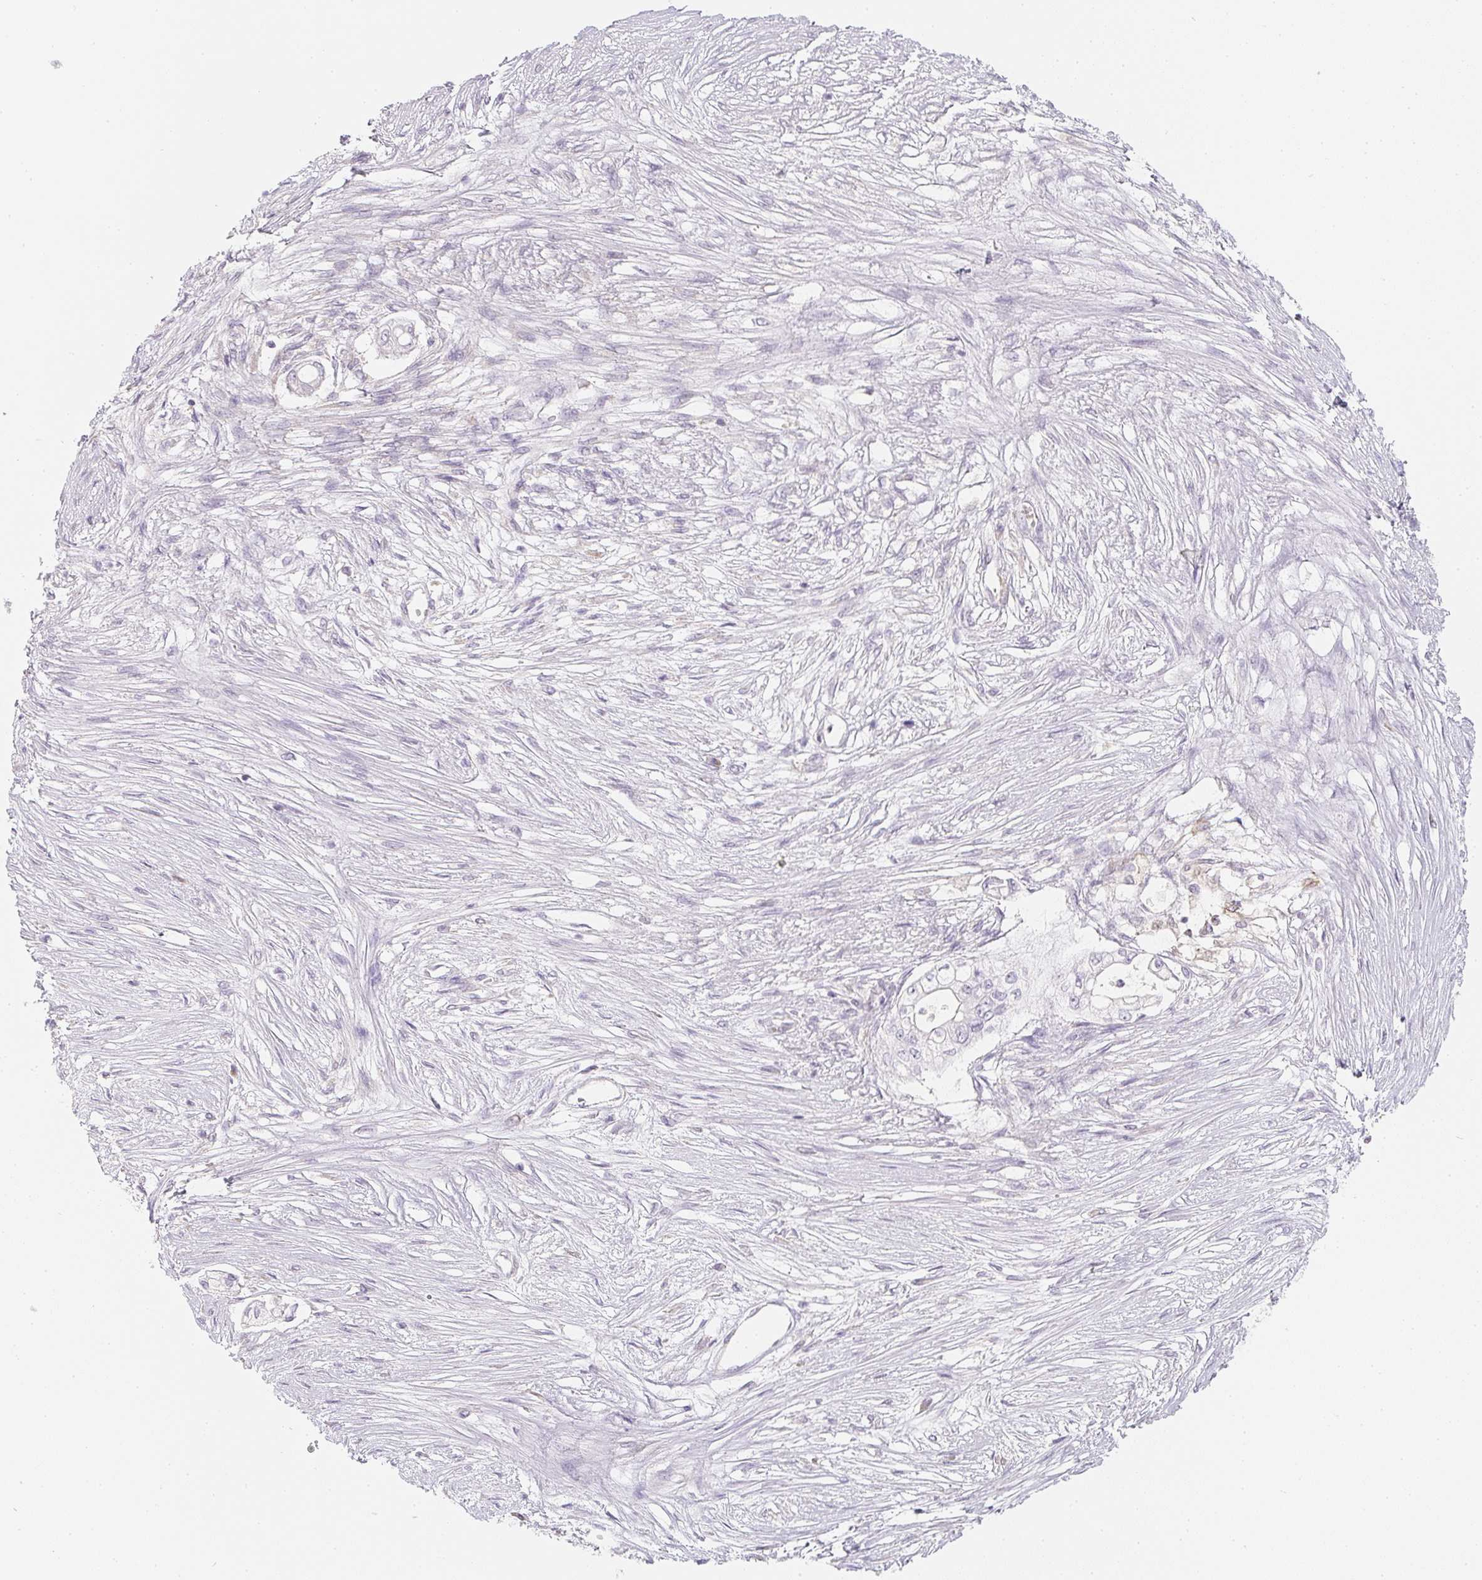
{"staining": {"intensity": "negative", "quantity": "none", "location": "none"}, "tissue": "pancreatic cancer", "cell_type": "Tumor cells", "image_type": "cancer", "snomed": [{"axis": "morphology", "description": "Adenocarcinoma, NOS"}, {"axis": "topography", "description": "Pancreas"}], "caption": "IHC of pancreatic cancer (adenocarcinoma) shows no positivity in tumor cells.", "gene": "SOAT1", "patient": {"sex": "female", "age": 69}}